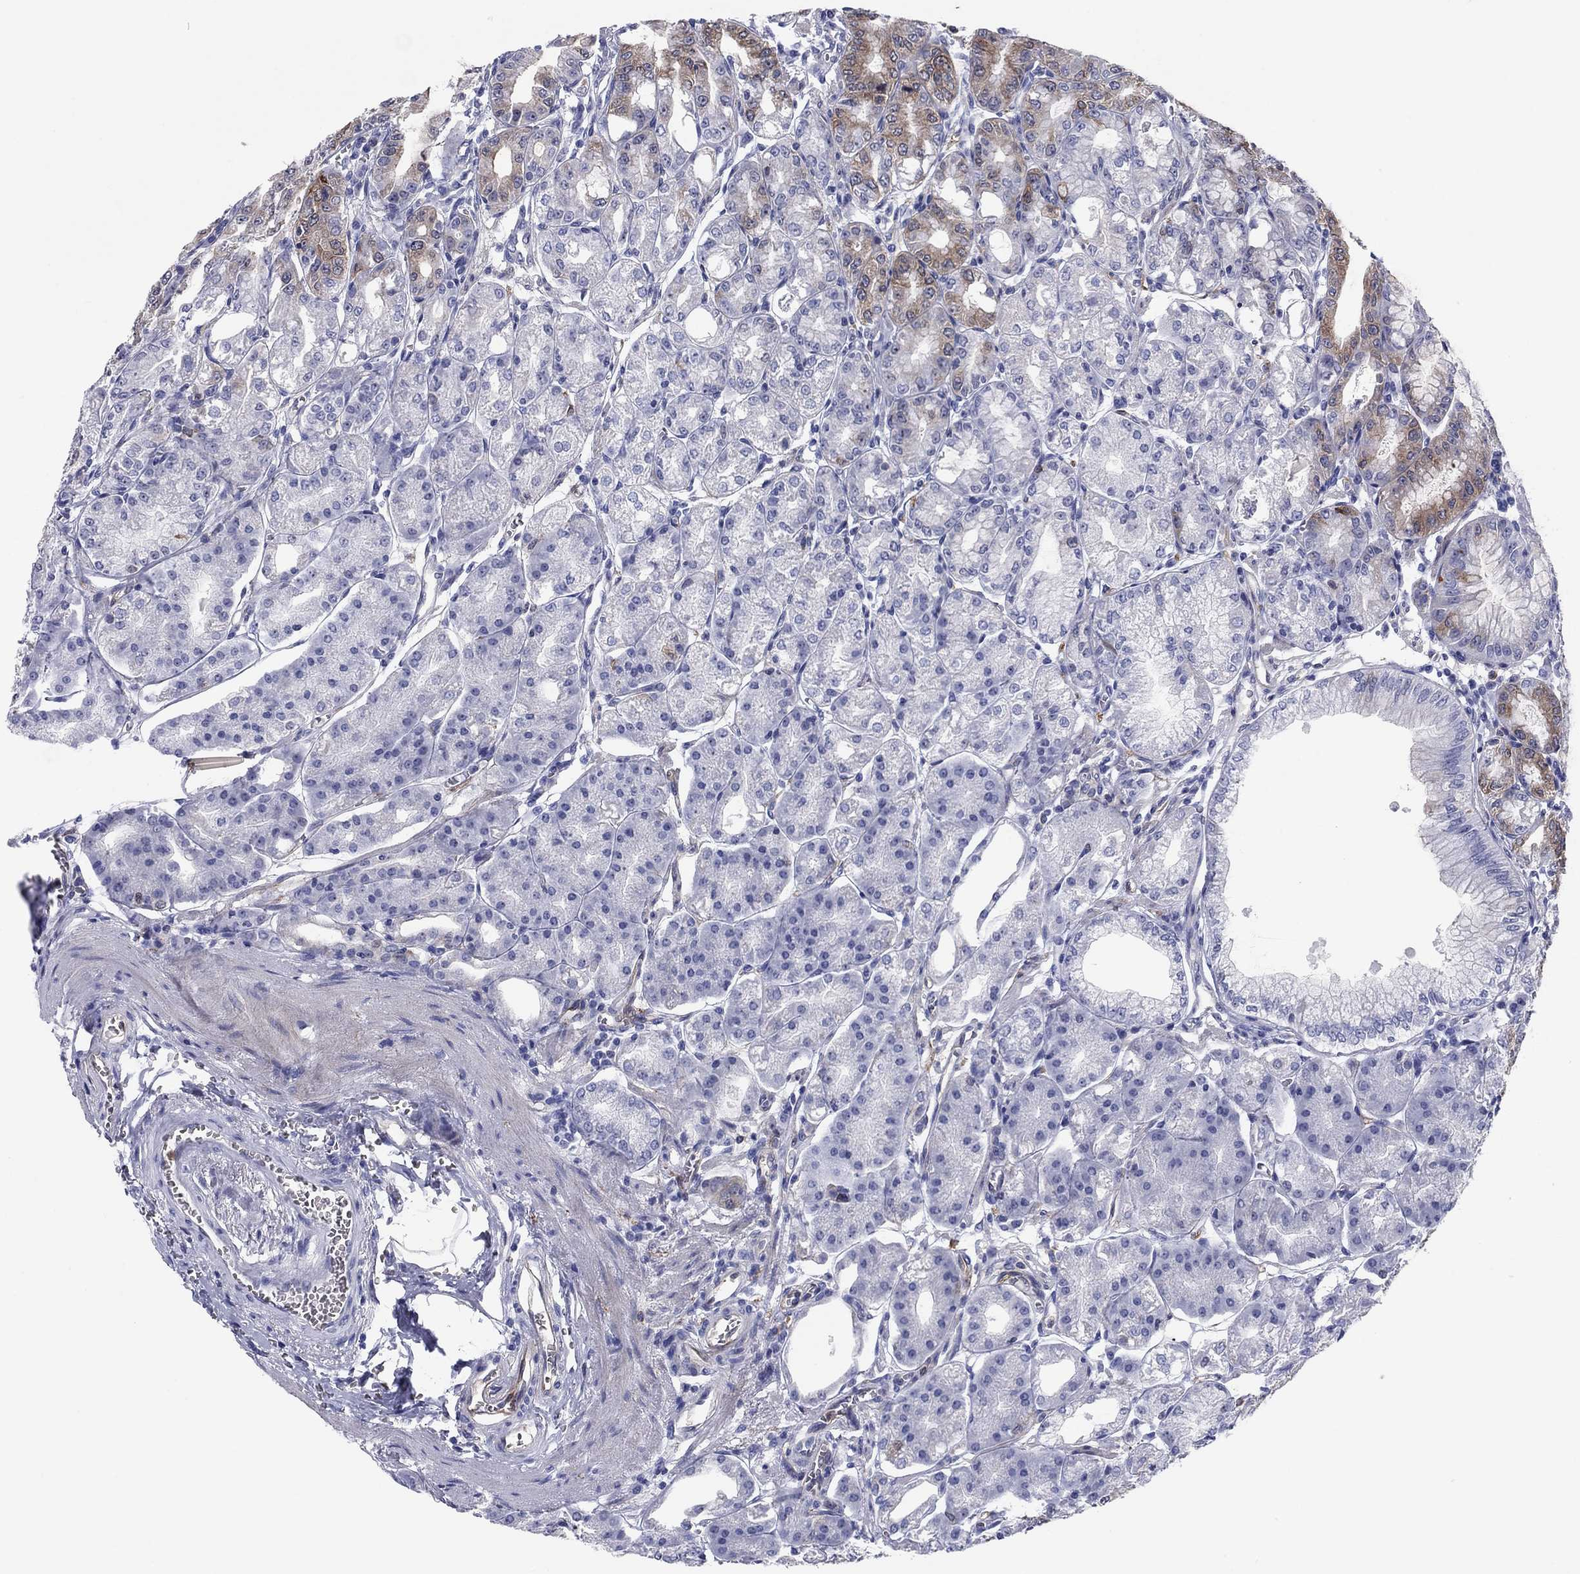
{"staining": {"intensity": "moderate", "quantity": "<25%", "location": "cytoplasmic/membranous"}, "tissue": "stomach", "cell_type": "Glandular cells", "image_type": "normal", "snomed": [{"axis": "morphology", "description": "Normal tissue, NOS"}, {"axis": "topography", "description": "Stomach, lower"}], "caption": "High-power microscopy captured an immunohistochemistry histopathology image of benign stomach, revealing moderate cytoplasmic/membranous staining in approximately <25% of glandular cells.", "gene": "STMN1", "patient": {"sex": "male", "age": 71}}